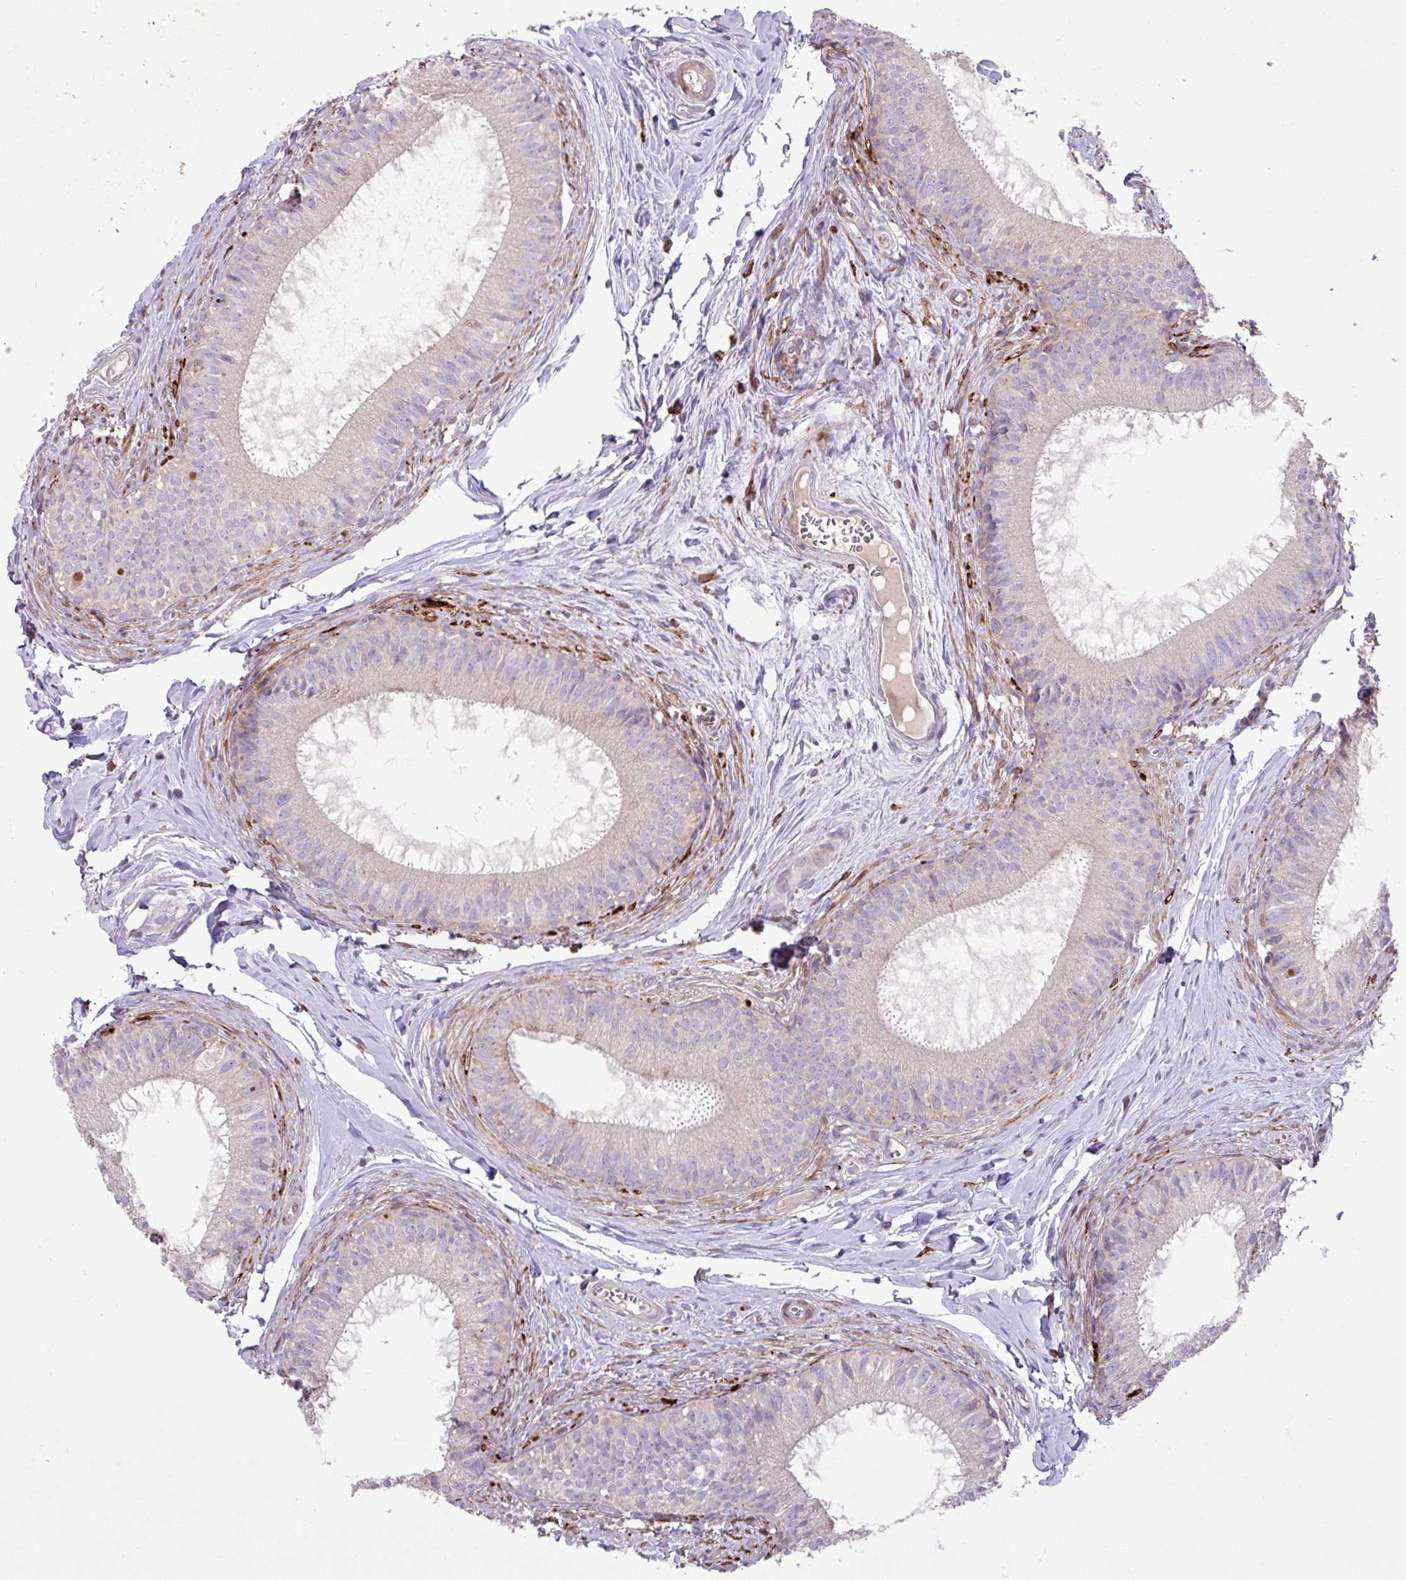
{"staining": {"intensity": "weak", "quantity": "25%-75%", "location": "cytoplasmic/membranous"}, "tissue": "epididymis", "cell_type": "Glandular cells", "image_type": "normal", "snomed": [{"axis": "morphology", "description": "Normal tissue, NOS"}, {"axis": "topography", "description": "Epididymis"}], "caption": "Immunohistochemical staining of normal human epididymis displays 25%-75% levels of weak cytoplasmic/membranous protein expression in approximately 25%-75% of glandular cells.", "gene": "ARHGEF25", "patient": {"sex": "male", "age": 25}}